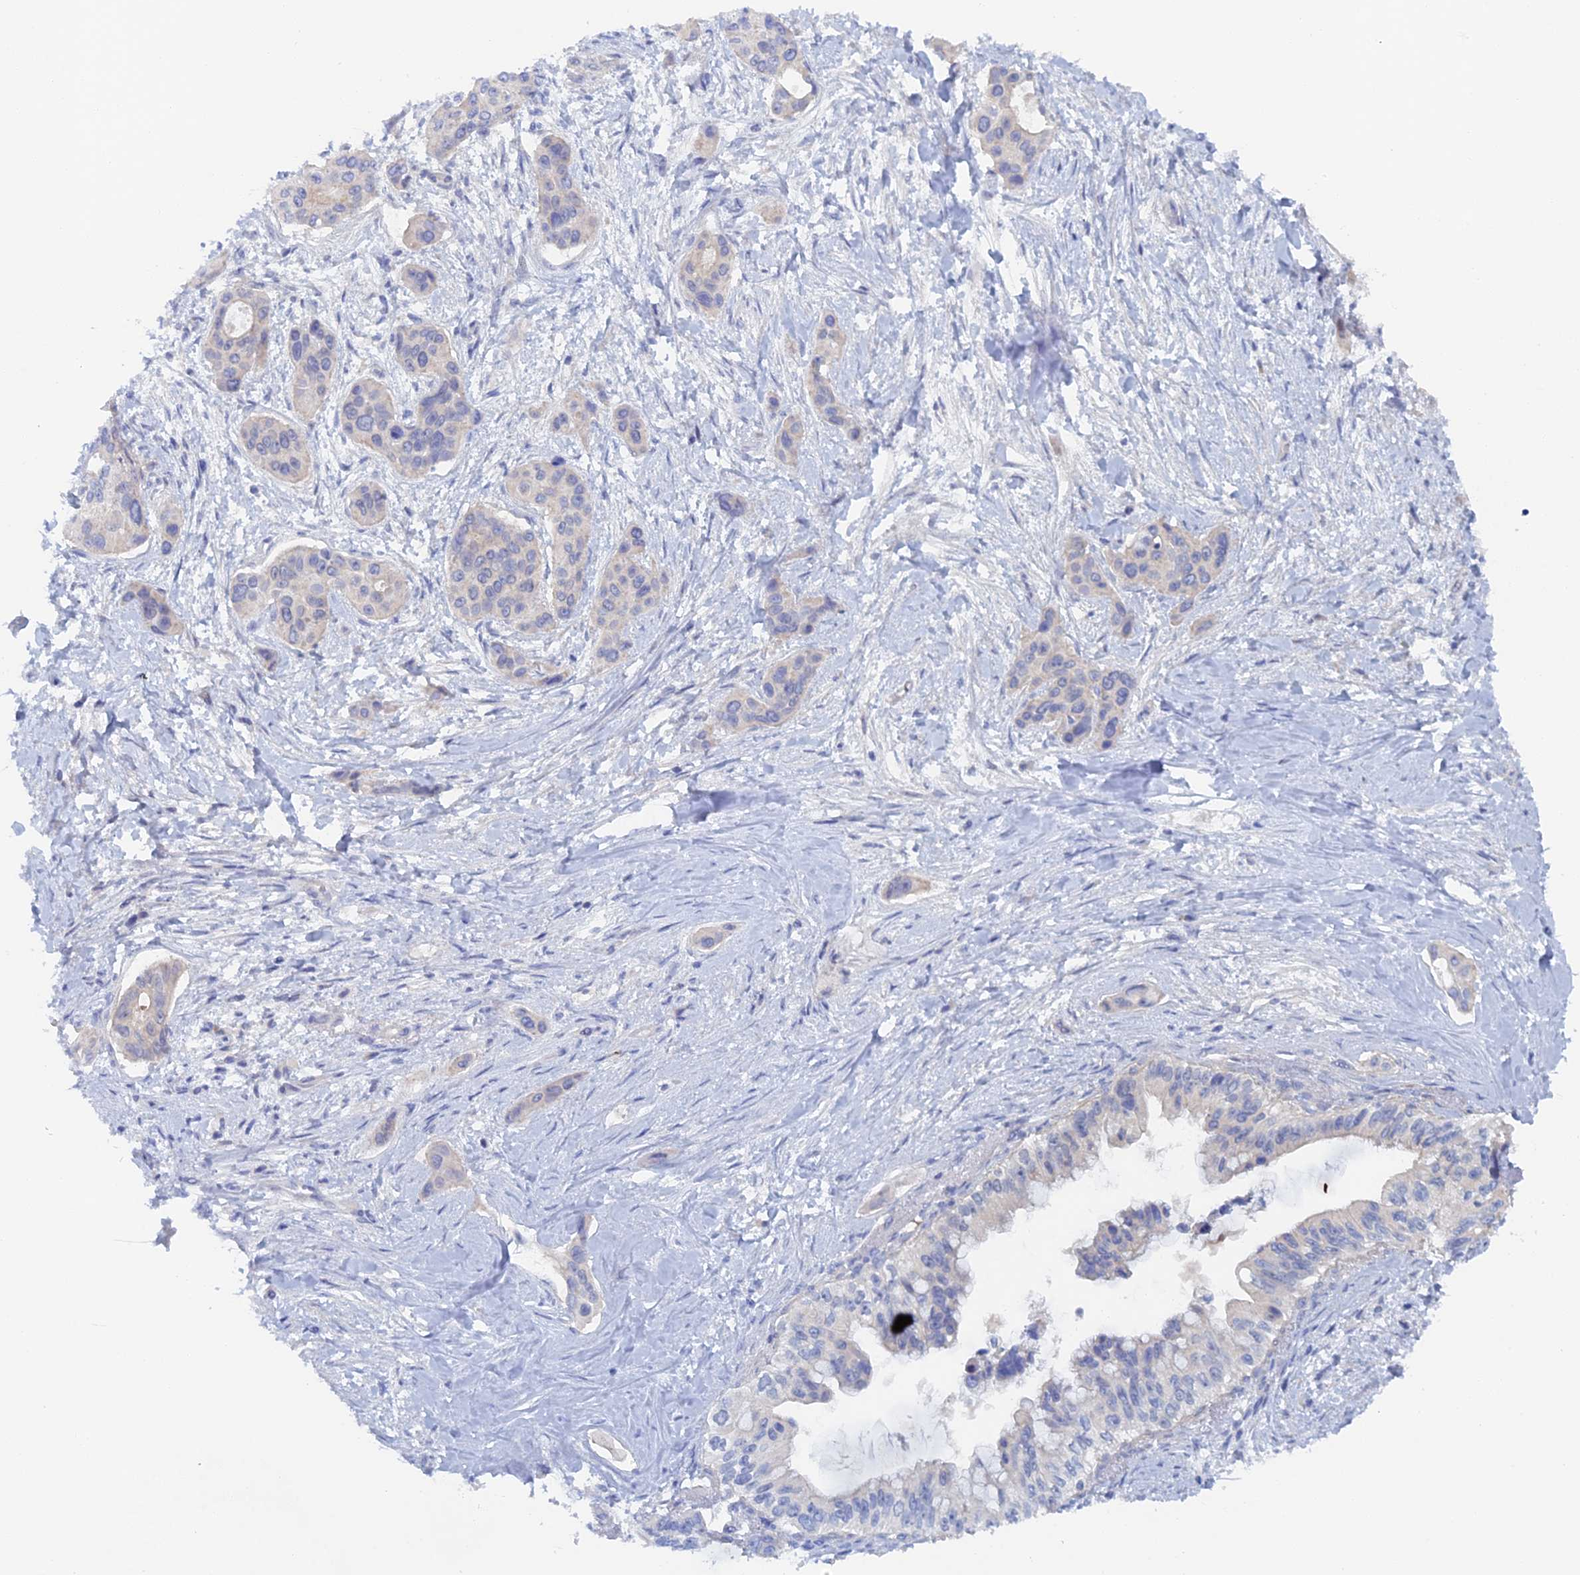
{"staining": {"intensity": "negative", "quantity": "none", "location": "none"}, "tissue": "pancreatic cancer", "cell_type": "Tumor cells", "image_type": "cancer", "snomed": [{"axis": "morphology", "description": "Adenocarcinoma, NOS"}, {"axis": "topography", "description": "Pancreas"}], "caption": "IHC histopathology image of human pancreatic adenocarcinoma stained for a protein (brown), which reveals no positivity in tumor cells.", "gene": "ELOVL6", "patient": {"sex": "male", "age": 72}}